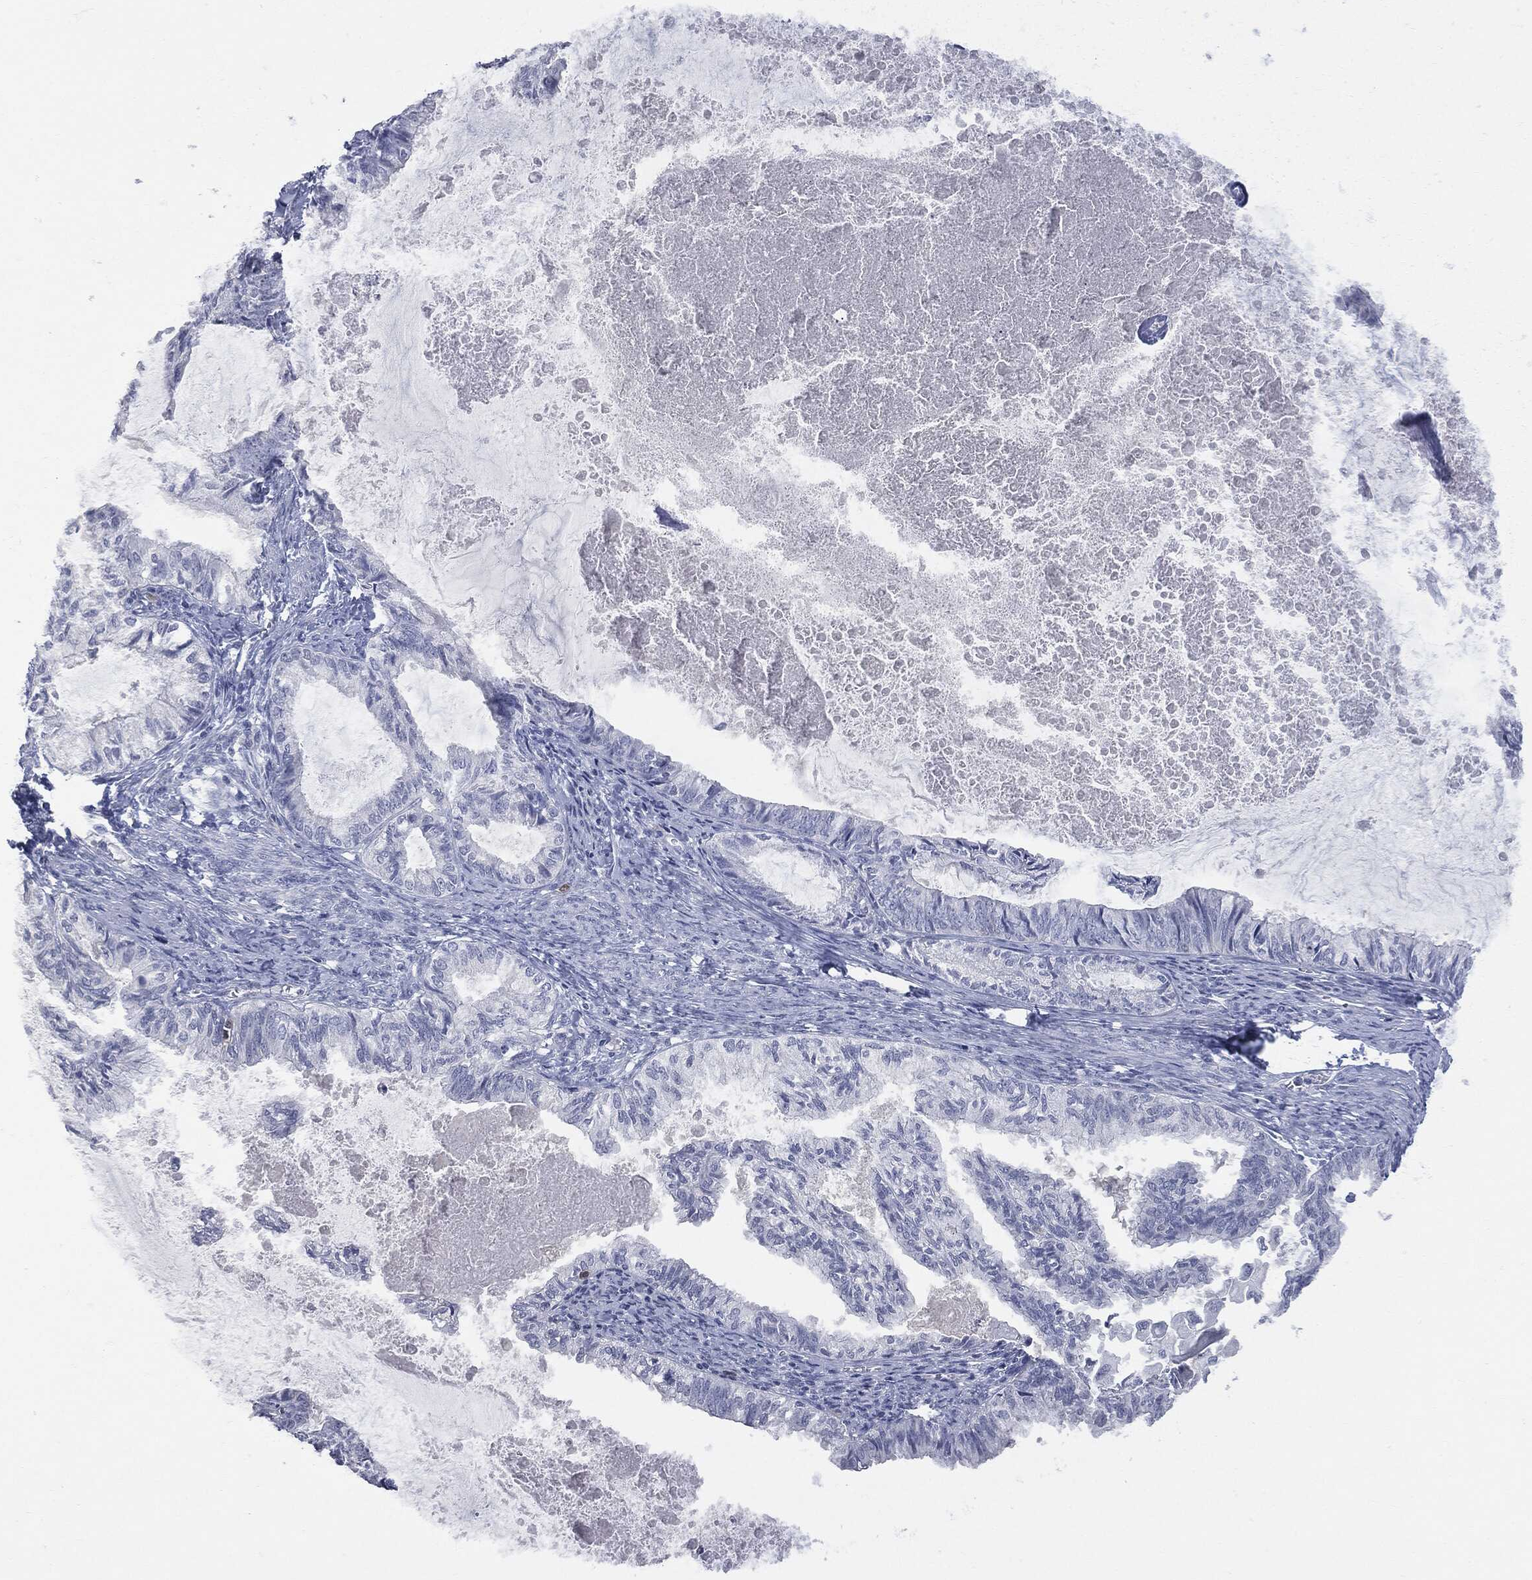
{"staining": {"intensity": "negative", "quantity": "none", "location": "none"}, "tissue": "endometrial cancer", "cell_type": "Tumor cells", "image_type": "cancer", "snomed": [{"axis": "morphology", "description": "Adenocarcinoma, NOS"}, {"axis": "topography", "description": "Endometrium"}], "caption": "The histopathology image displays no significant staining in tumor cells of endometrial cancer. The staining is performed using DAB (3,3'-diaminobenzidine) brown chromogen with nuclei counter-stained in using hematoxylin.", "gene": "UBE2C", "patient": {"sex": "female", "age": 86}}